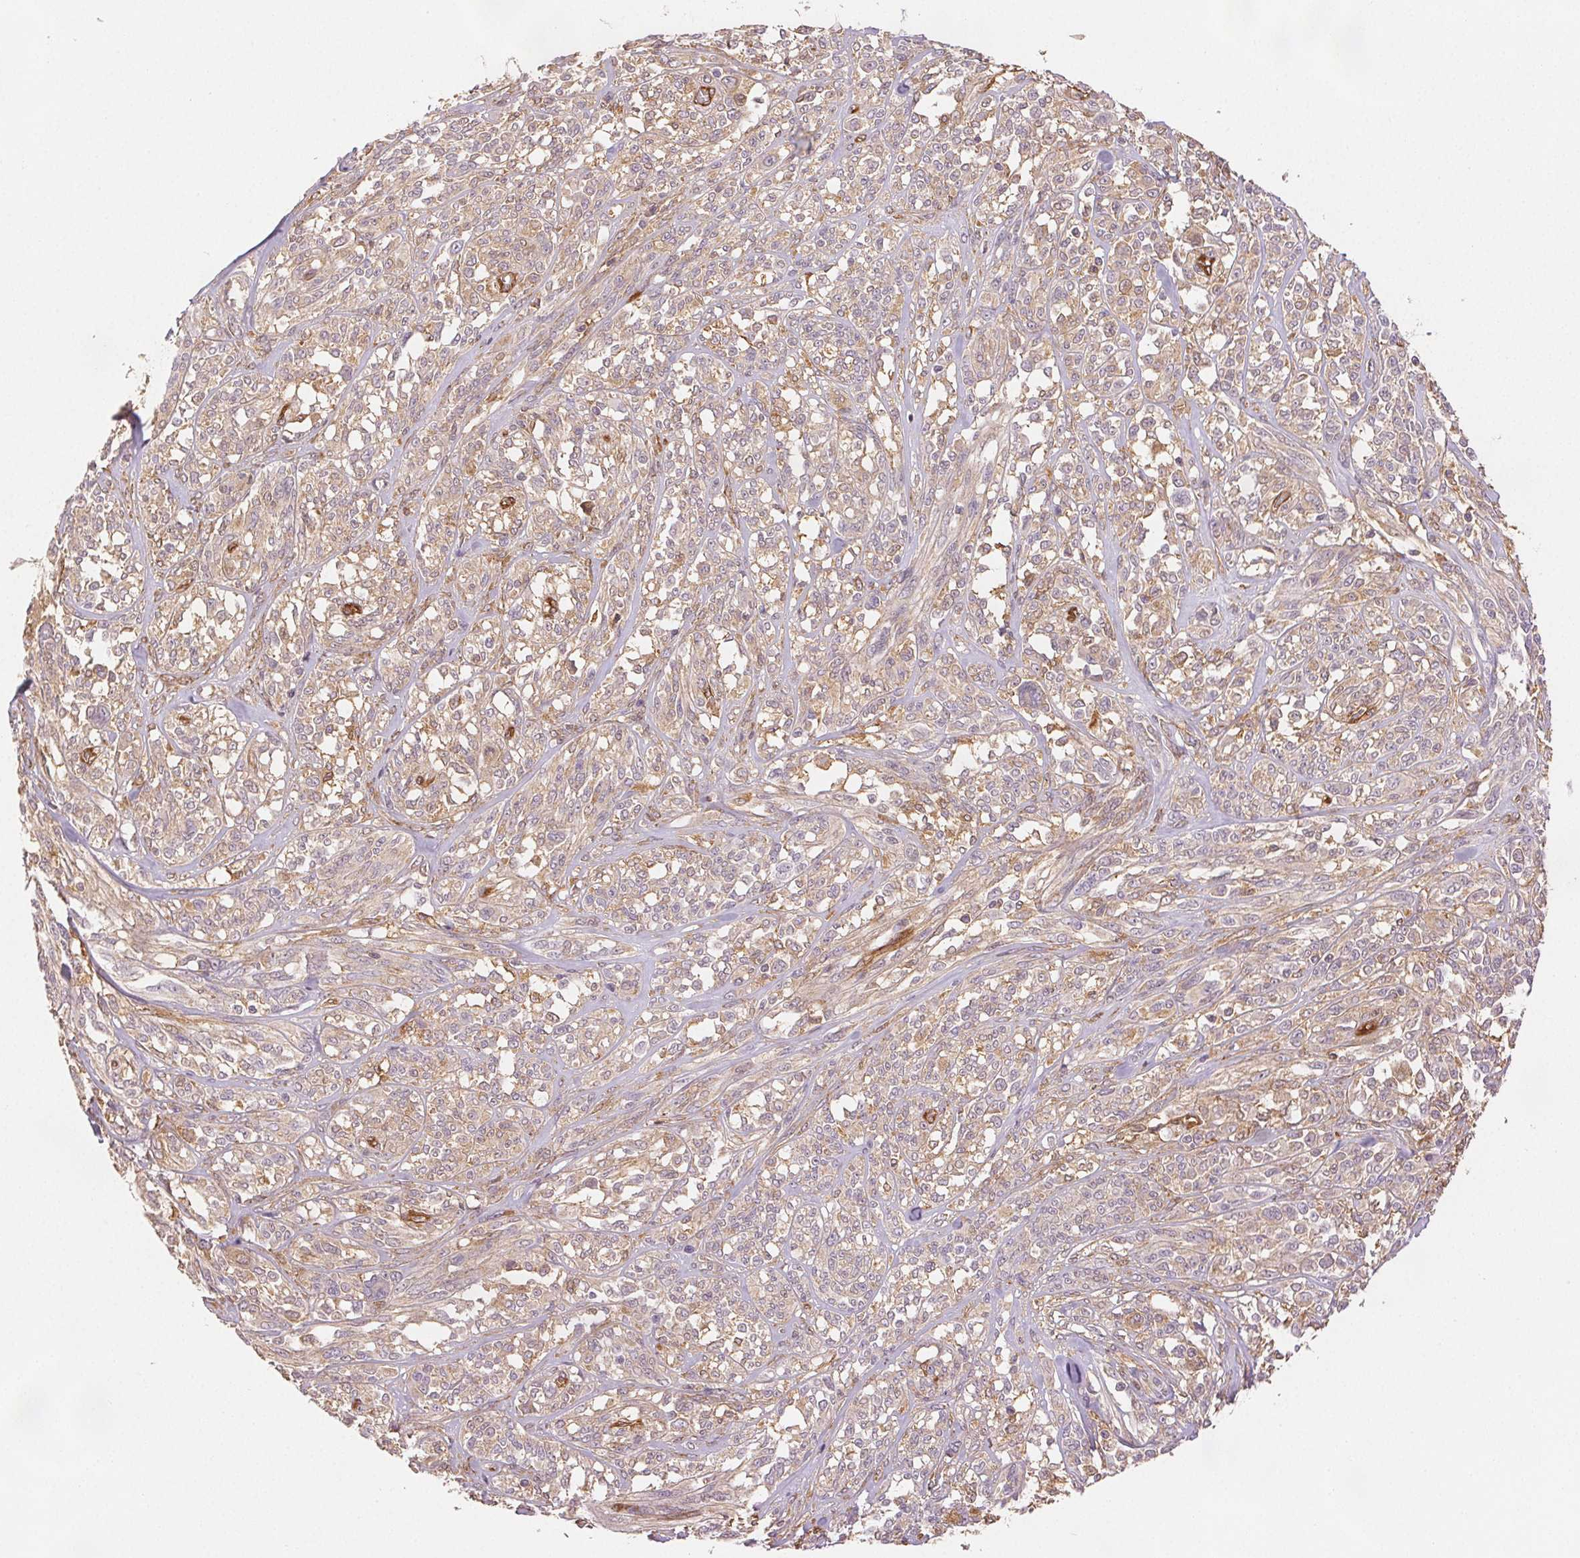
{"staining": {"intensity": "weak", "quantity": ">75%", "location": "cytoplasmic/membranous"}, "tissue": "melanoma", "cell_type": "Tumor cells", "image_type": "cancer", "snomed": [{"axis": "morphology", "description": "Malignant melanoma, NOS"}, {"axis": "topography", "description": "Skin"}], "caption": "Weak cytoplasmic/membranous positivity is seen in approximately >75% of tumor cells in melanoma. (IHC, brightfield microscopy, high magnification).", "gene": "DIAPH2", "patient": {"sex": "female", "age": 91}}